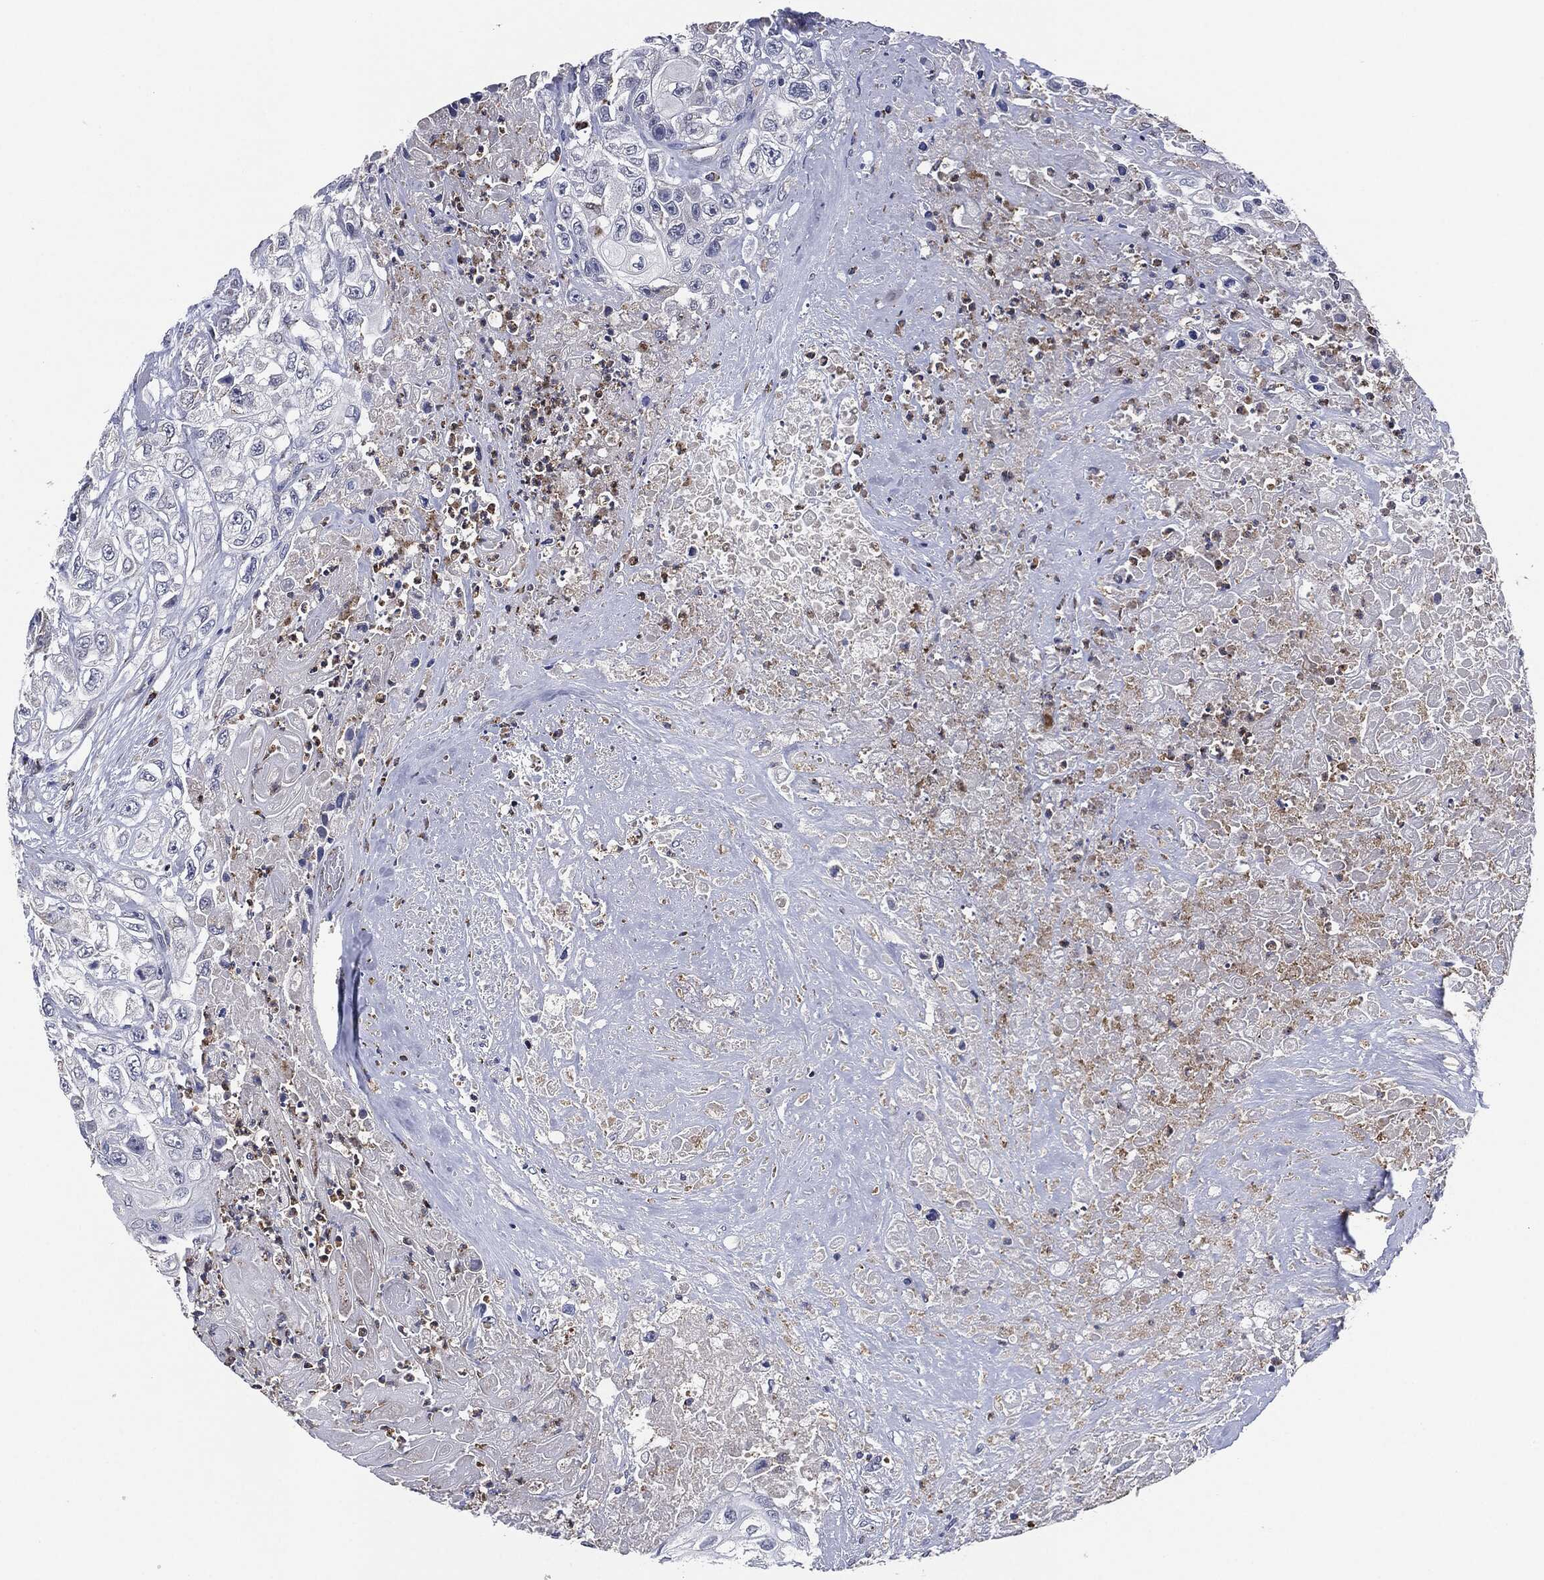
{"staining": {"intensity": "negative", "quantity": "none", "location": "none"}, "tissue": "urothelial cancer", "cell_type": "Tumor cells", "image_type": "cancer", "snomed": [{"axis": "morphology", "description": "Urothelial carcinoma, High grade"}, {"axis": "topography", "description": "Urinary bladder"}], "caption": "IHC photomicrograph of neoplastic tissue: urothelial cancer stained with DAB demonstrates no significant protein expression in tumor cells.", "gene": "NDUFV2", "patient": {"sex": "female", "age": 56}}